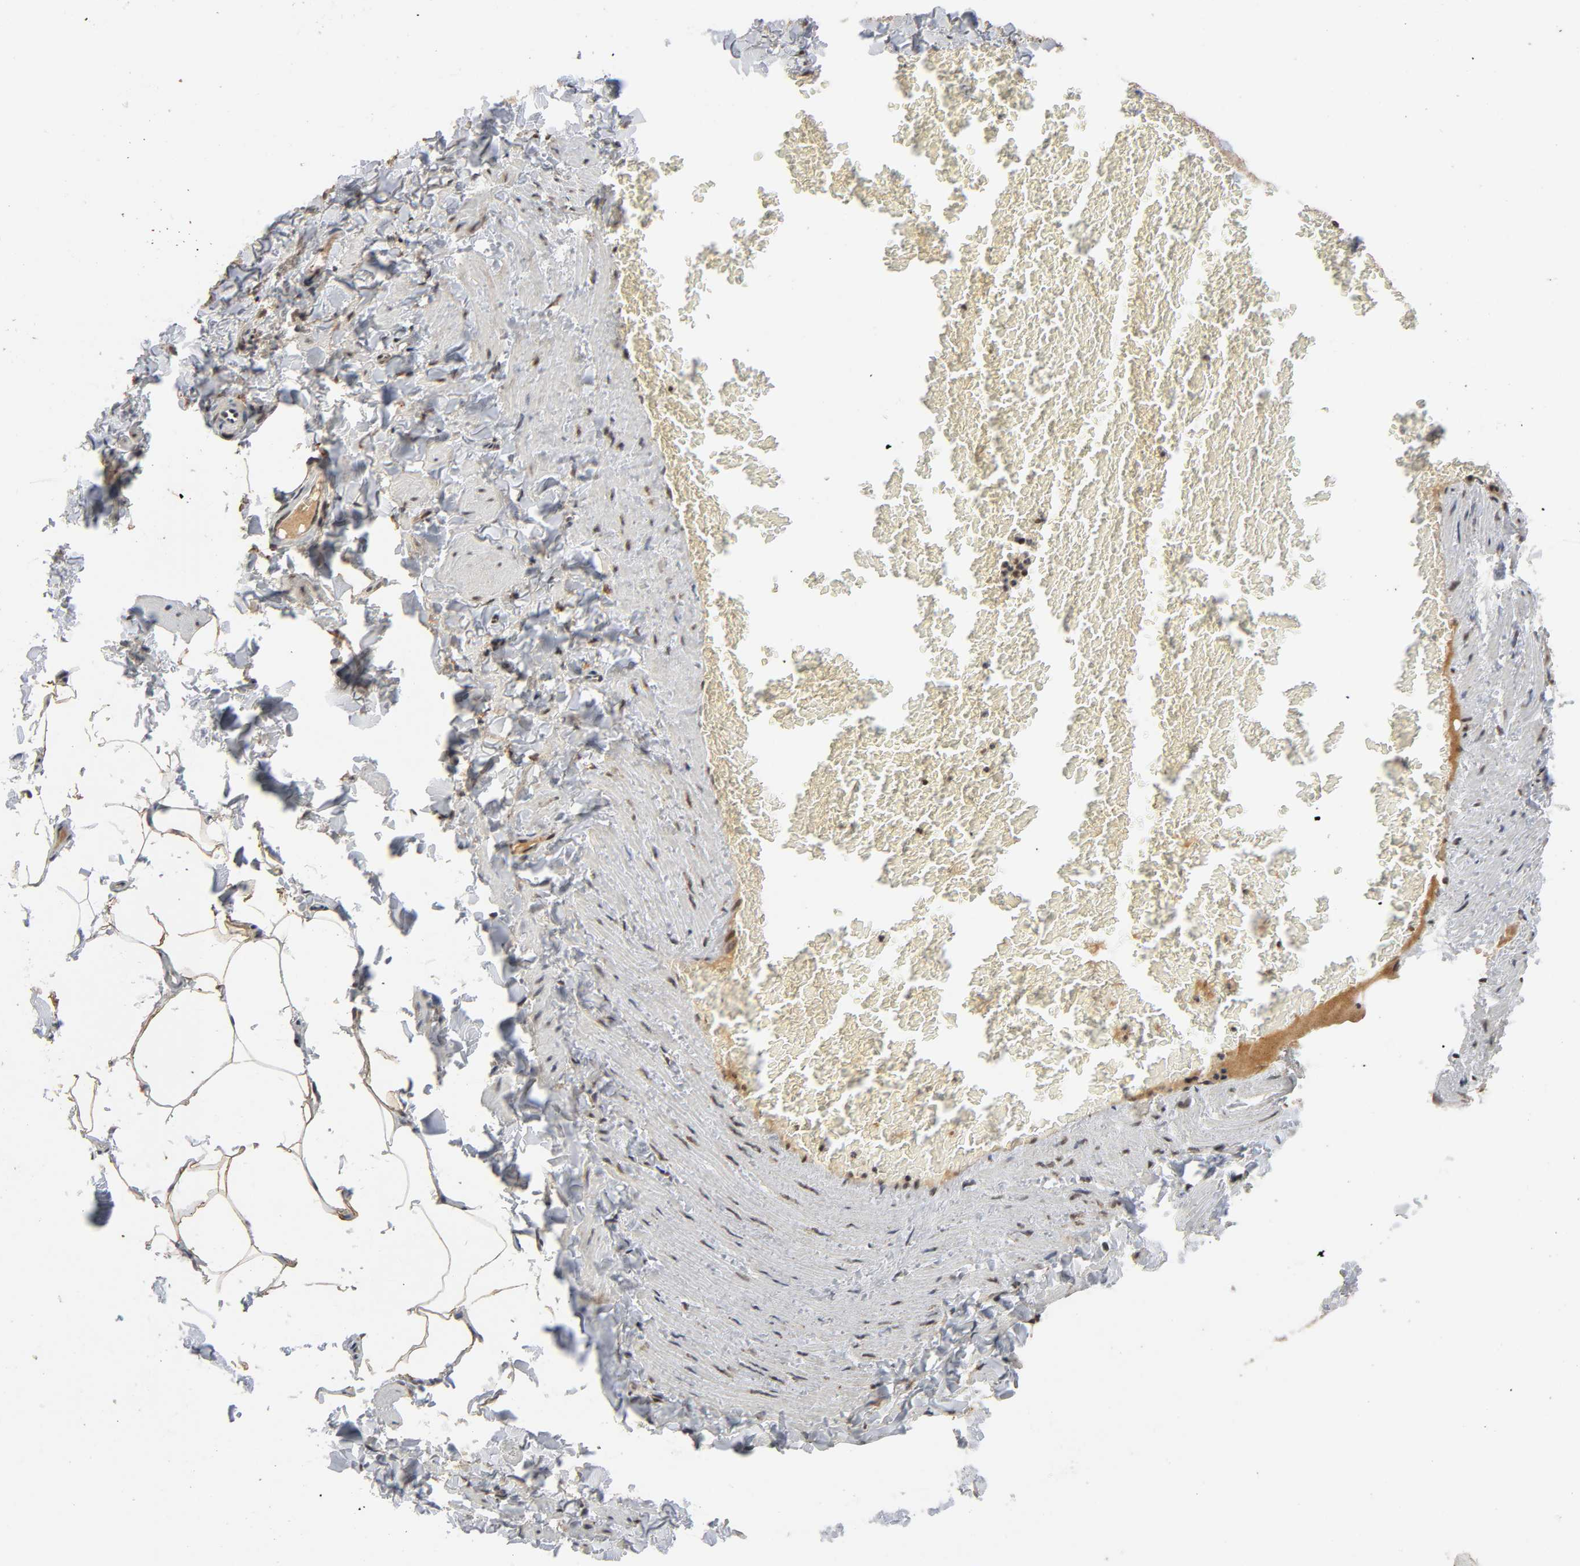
{"staining": {"intensity": "strong", "quantity": ">75%", "location": "nuclear"}, "tissue": "adipose tissue", "cell_type": "Adipocytes", "image_type": "normal", "snomed": [{"axis": "morphology", "description": "Normal tissue, NOS"}, {"axis": "topography", "description": "Vascular tissue"}], "caption": "The micrograph shows staining of benign adipose tissue, revealing strong nuclear protein expression (brown color) within adipocytes.", "gene": "ZNF384", "patient": {"sex": "male", "age": 41}}